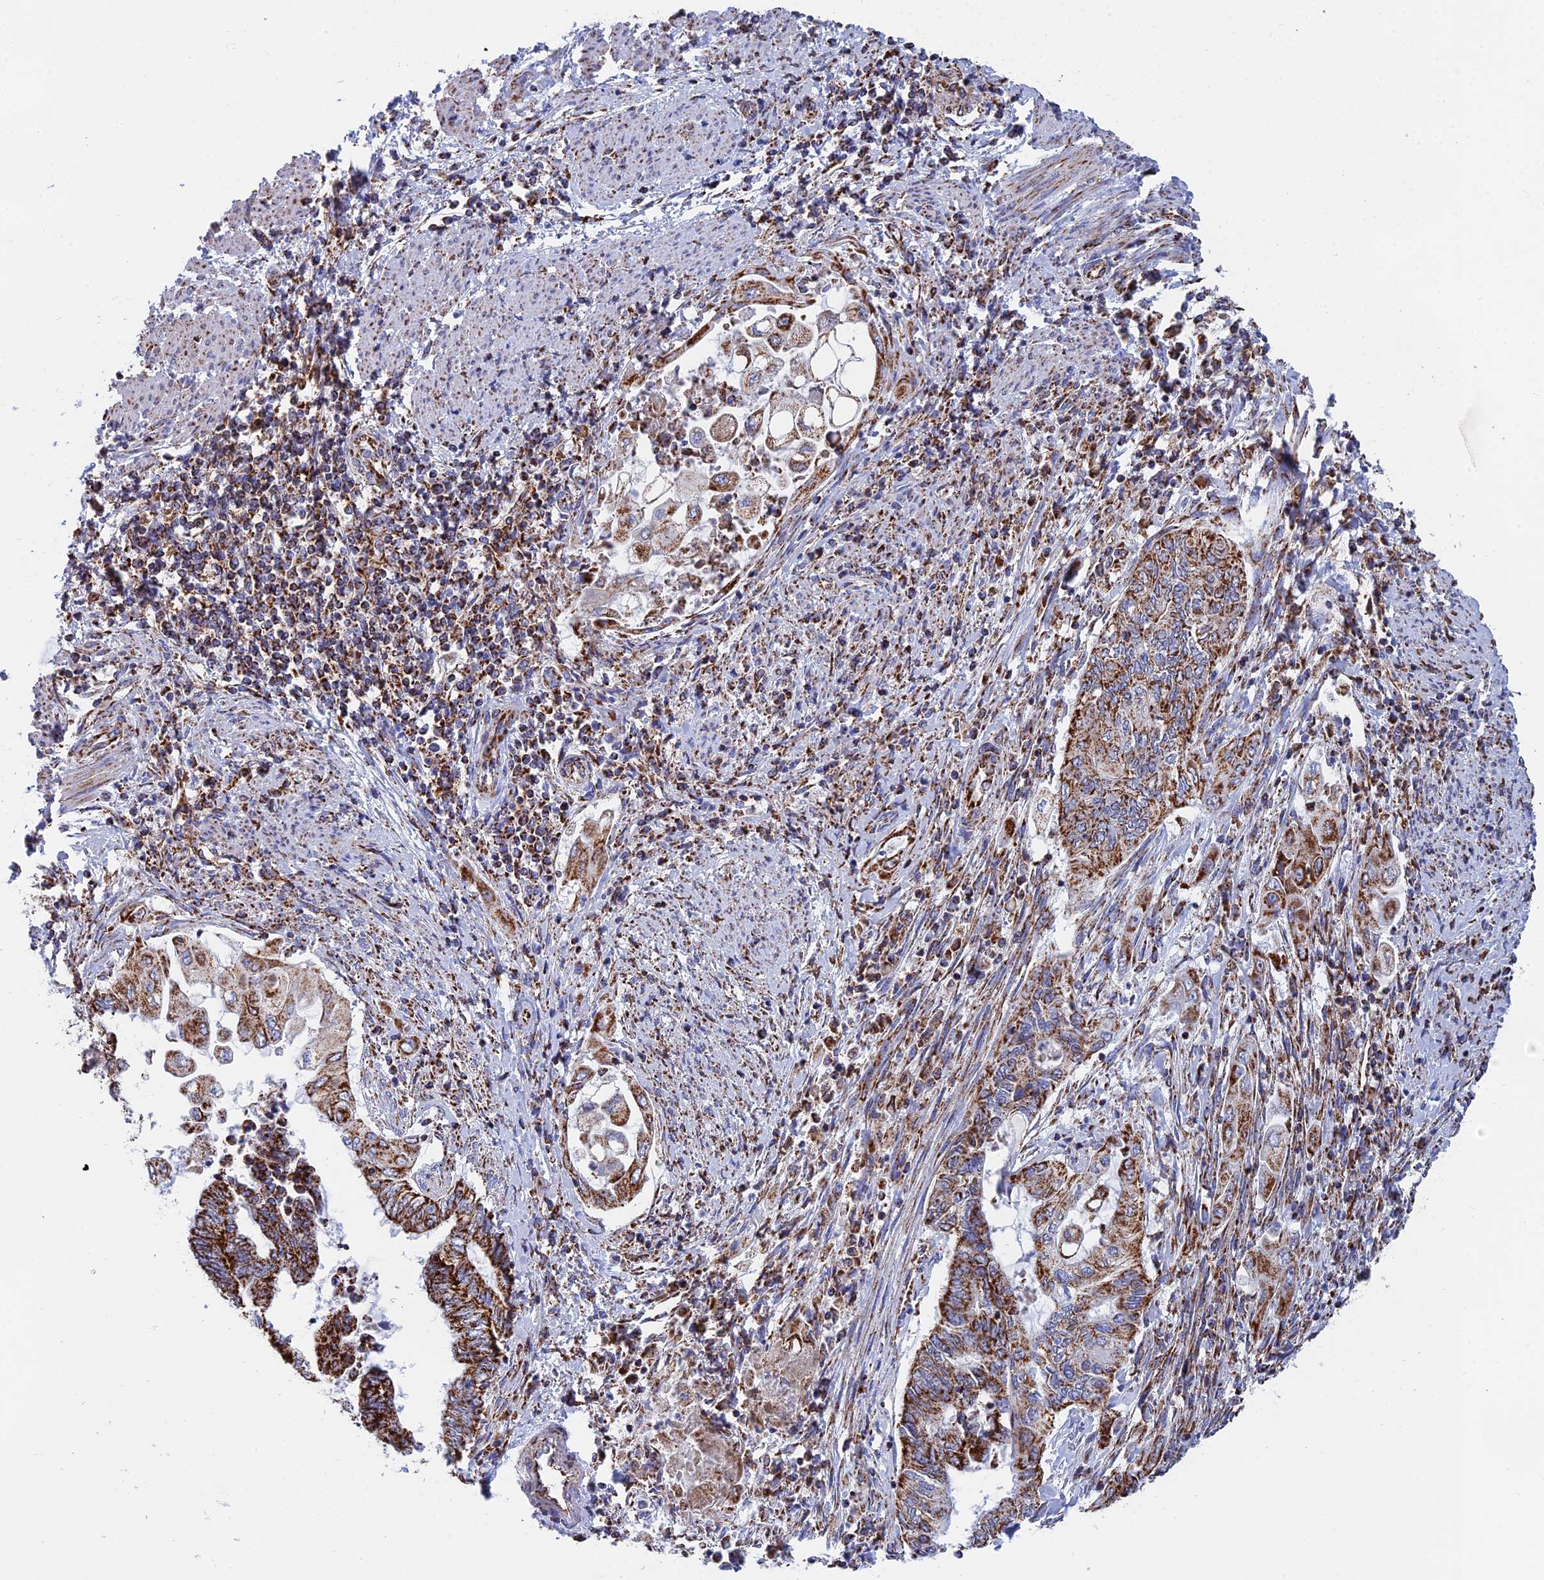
{"staining": {"intensity": "moderate", "quantity": ">75%", "location": "cytoplasmic/membranous"}, "tissue": "endometrial cancer", "cell_type": "Tumor cells", "image_type": "cancer", "snomed": [{"axis": "morphology", "description": "Adenocarcinoma, NOS"}, {"axis": "topography", "description": "Uterus"}, {"axis": "topography", "description": "Endometrium"}], "caption": "This photomicrograph displays immunohistochemistry (IHC) staining of endometrial cancer (adenocarcinoma), with medium moderate cytoplasmic/membranous staining in about >75% of tumor cells.", "gene": "NDUFA5", "patient": {"sex": "female", "age": 70}}